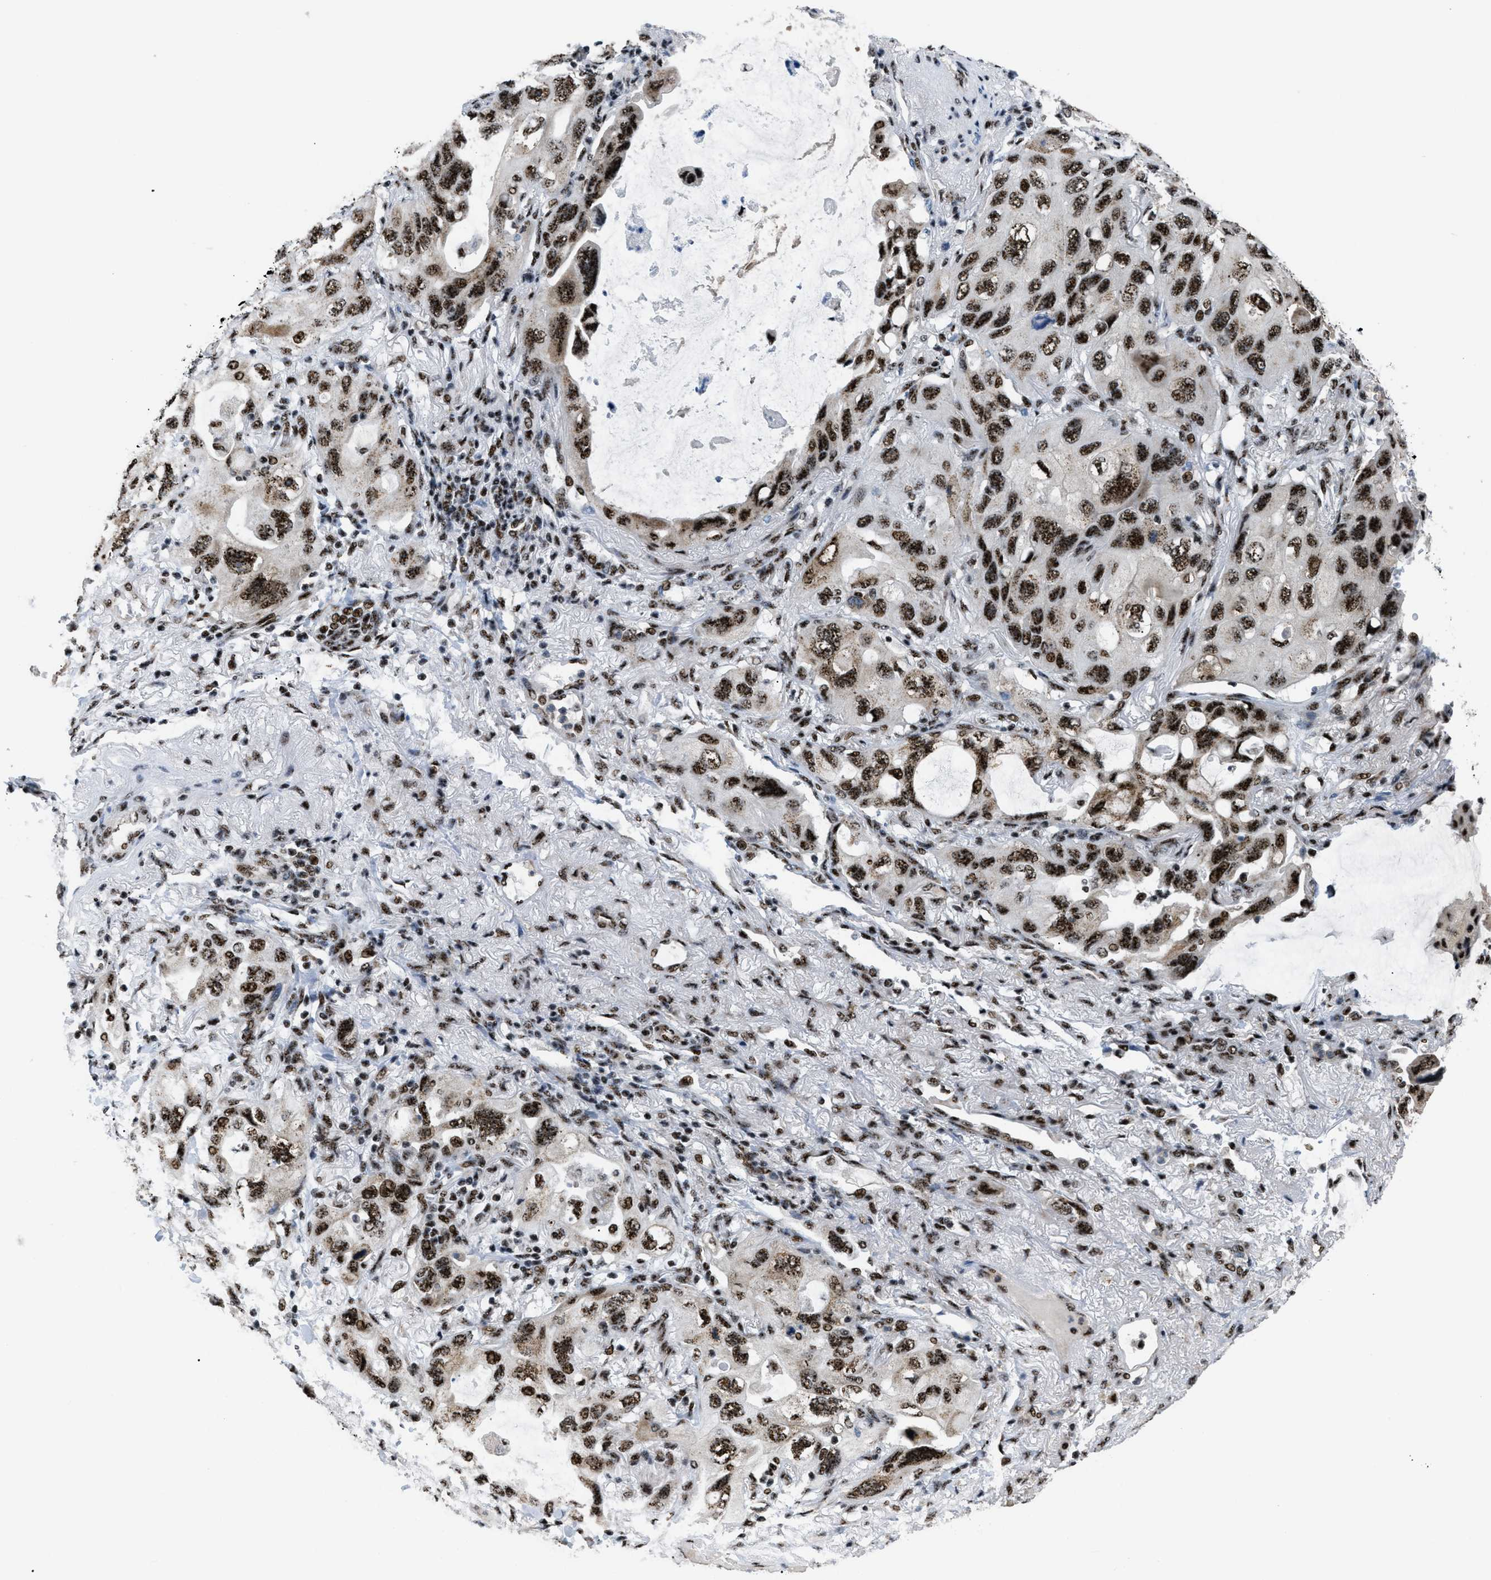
{"staining": {"intensity": "strong", "quantity": ">75%", "location": "nuclear"}, "tissue": "lung cancer", "cell_type": "Tumor cells", "image_type": "cancer", "snomed": [{"axis": "morphology", "description": "Squamous cell carcinoma, NOS"}, {"axis": "topography", "description": "Lung"}], "caption": "Immunohistochemical staining of human lung cancer exhibits high levels of strong nuclear expression in about >75% of tumor cells.", "gene": "CDR2", "patient": {"sex": "female", "age": 73}}